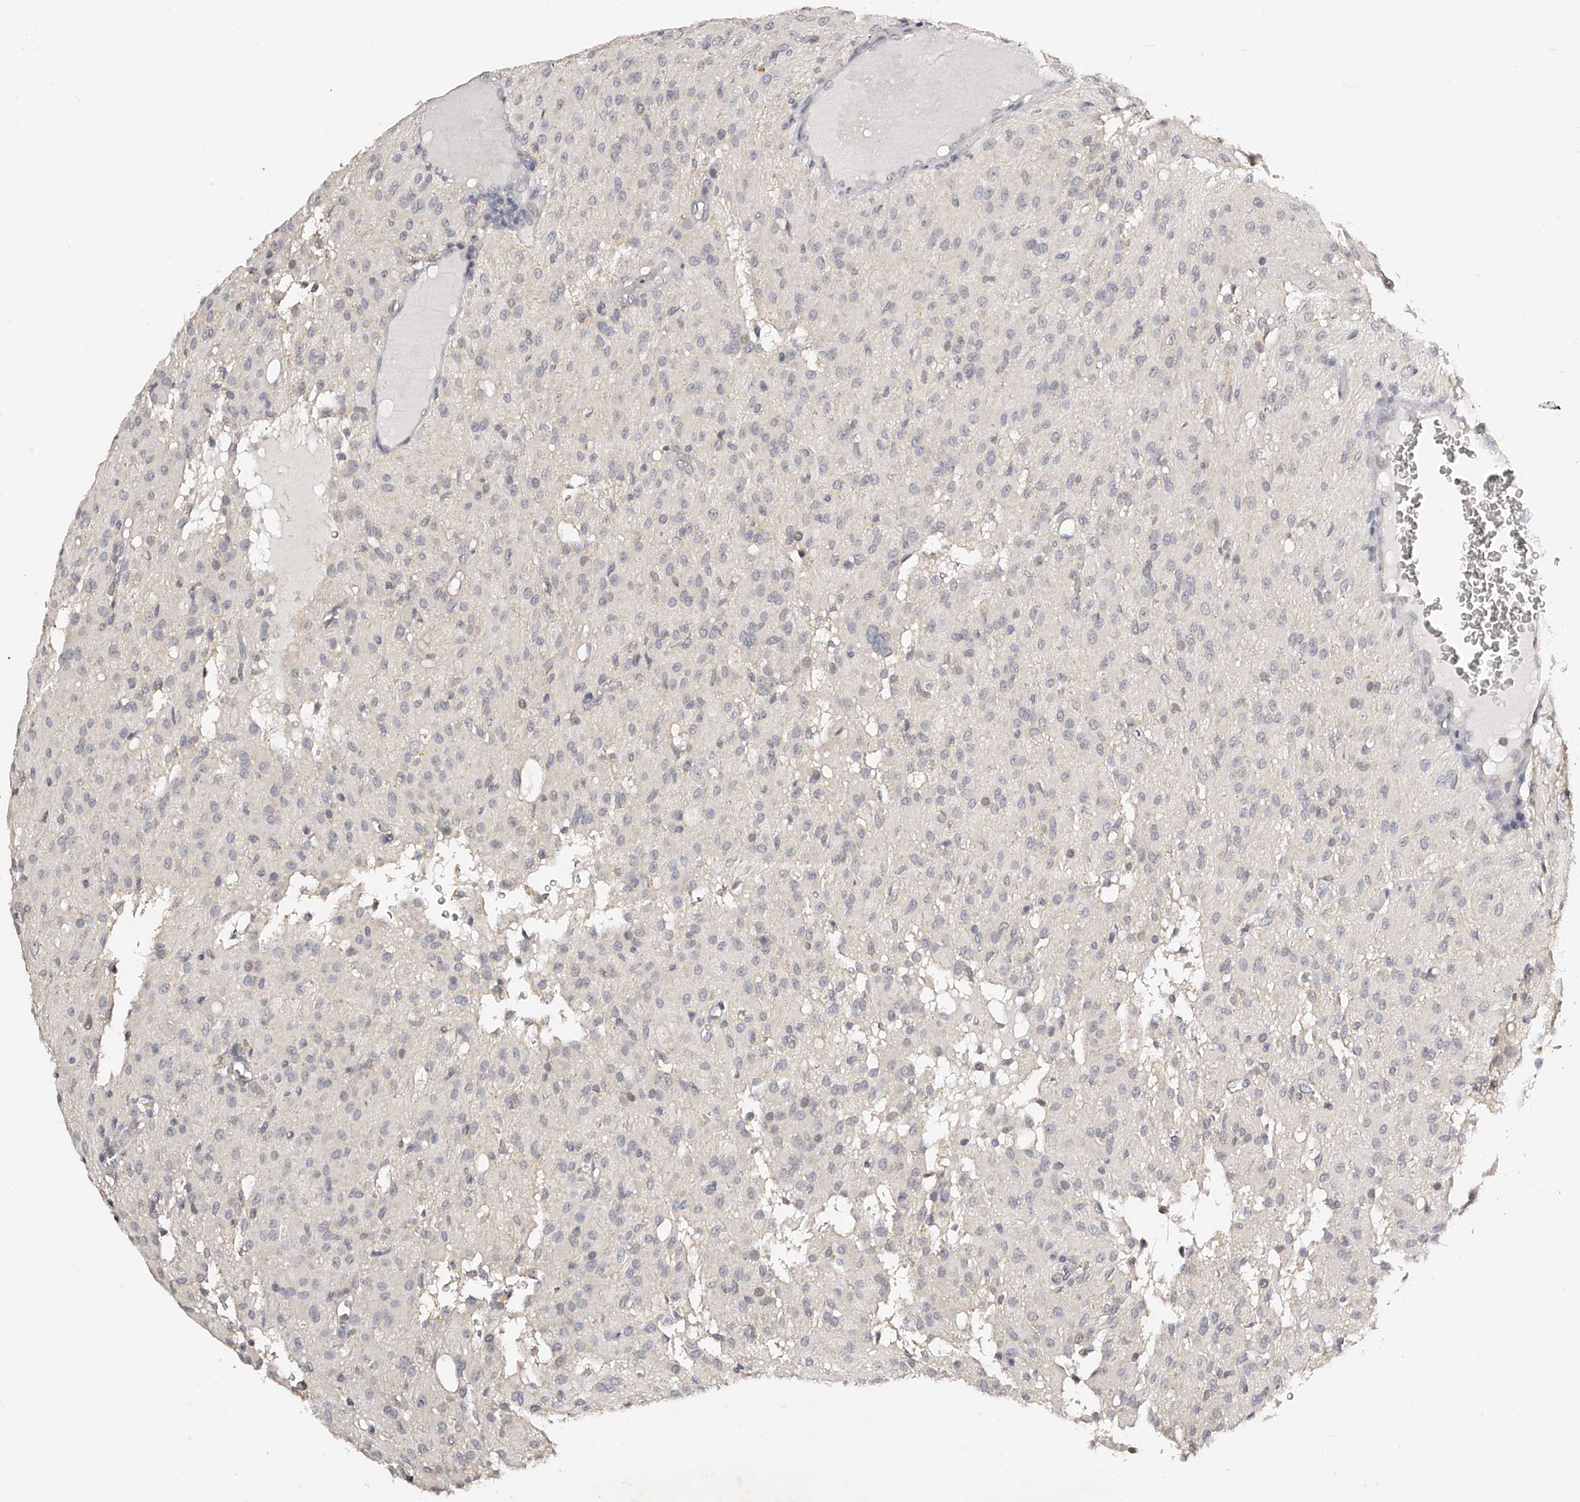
{"staining": {"intensity": "negative", "quantity": "none", "location": "none"}, "tissue": "glioma", "cell_type": "Tumor cells", "image_type": "cancer", "snomed": [{"axis": "morphology", "description": "Glioma, malignant, High grade"}, {"axis": "topography", "description": "Brain"}], "caption": "An image of glioma stained for a protein demonstrates no brown staining in tumor cells.", "gene": "ZNF789", "patient": {"sex": "female", "age": 59}}